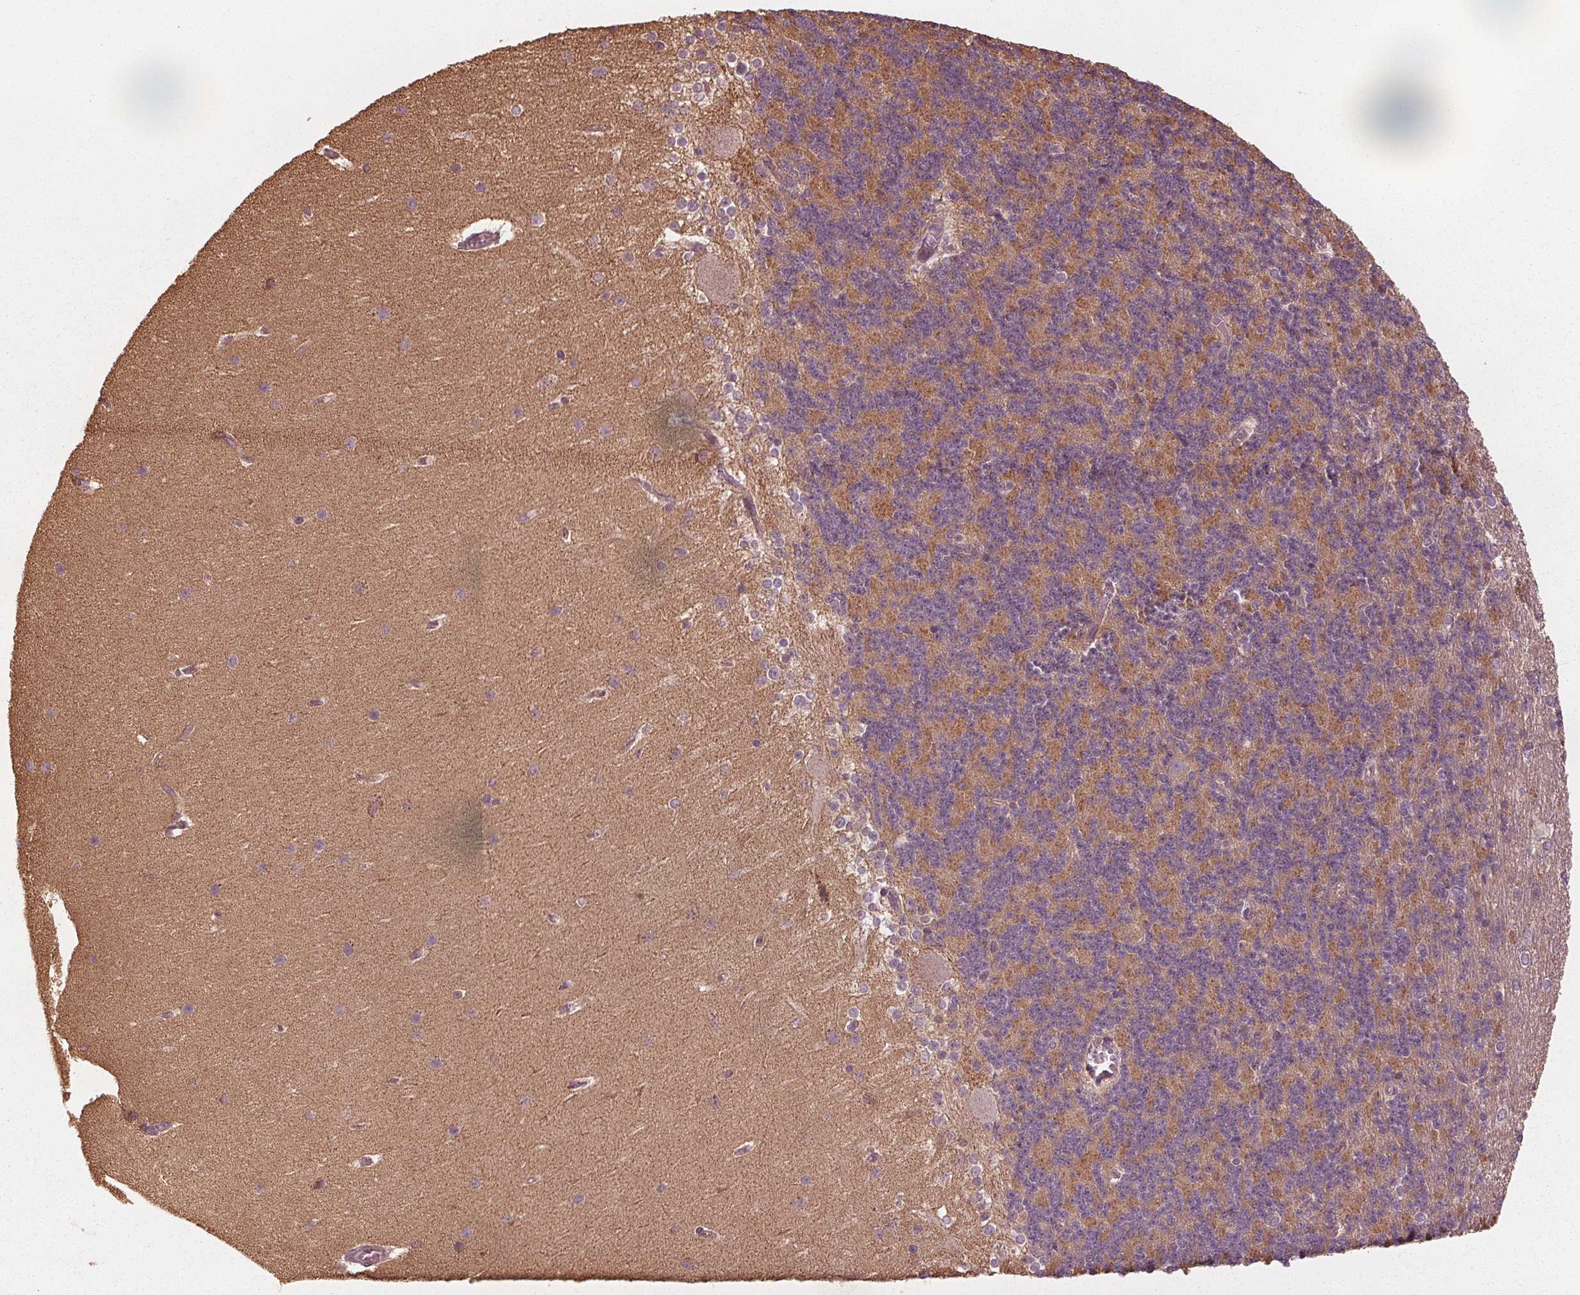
{"staining": {"intensity": "moderate", "quantity": "25%-75%", "location": "cytoplasmic/membranous"}, "tissue": "cerebellum", "cell_type": "Cells in granular layer", "image_type": "normal", "snomed": [{"axis": "morphology", "description": "Normal tissue, NOS"}, {"axis": "topography", "description": "Cerebellum"}], "caption": "Immunohistochemical staining of benign human cerebellum shows 25%-75% levels of moderate cytoplasmic/membranous protein positivity in approximately 25%-75% of cells in granular layer.", "gene": "GNB2", "patient": {"sex": "female", "age": 19}}